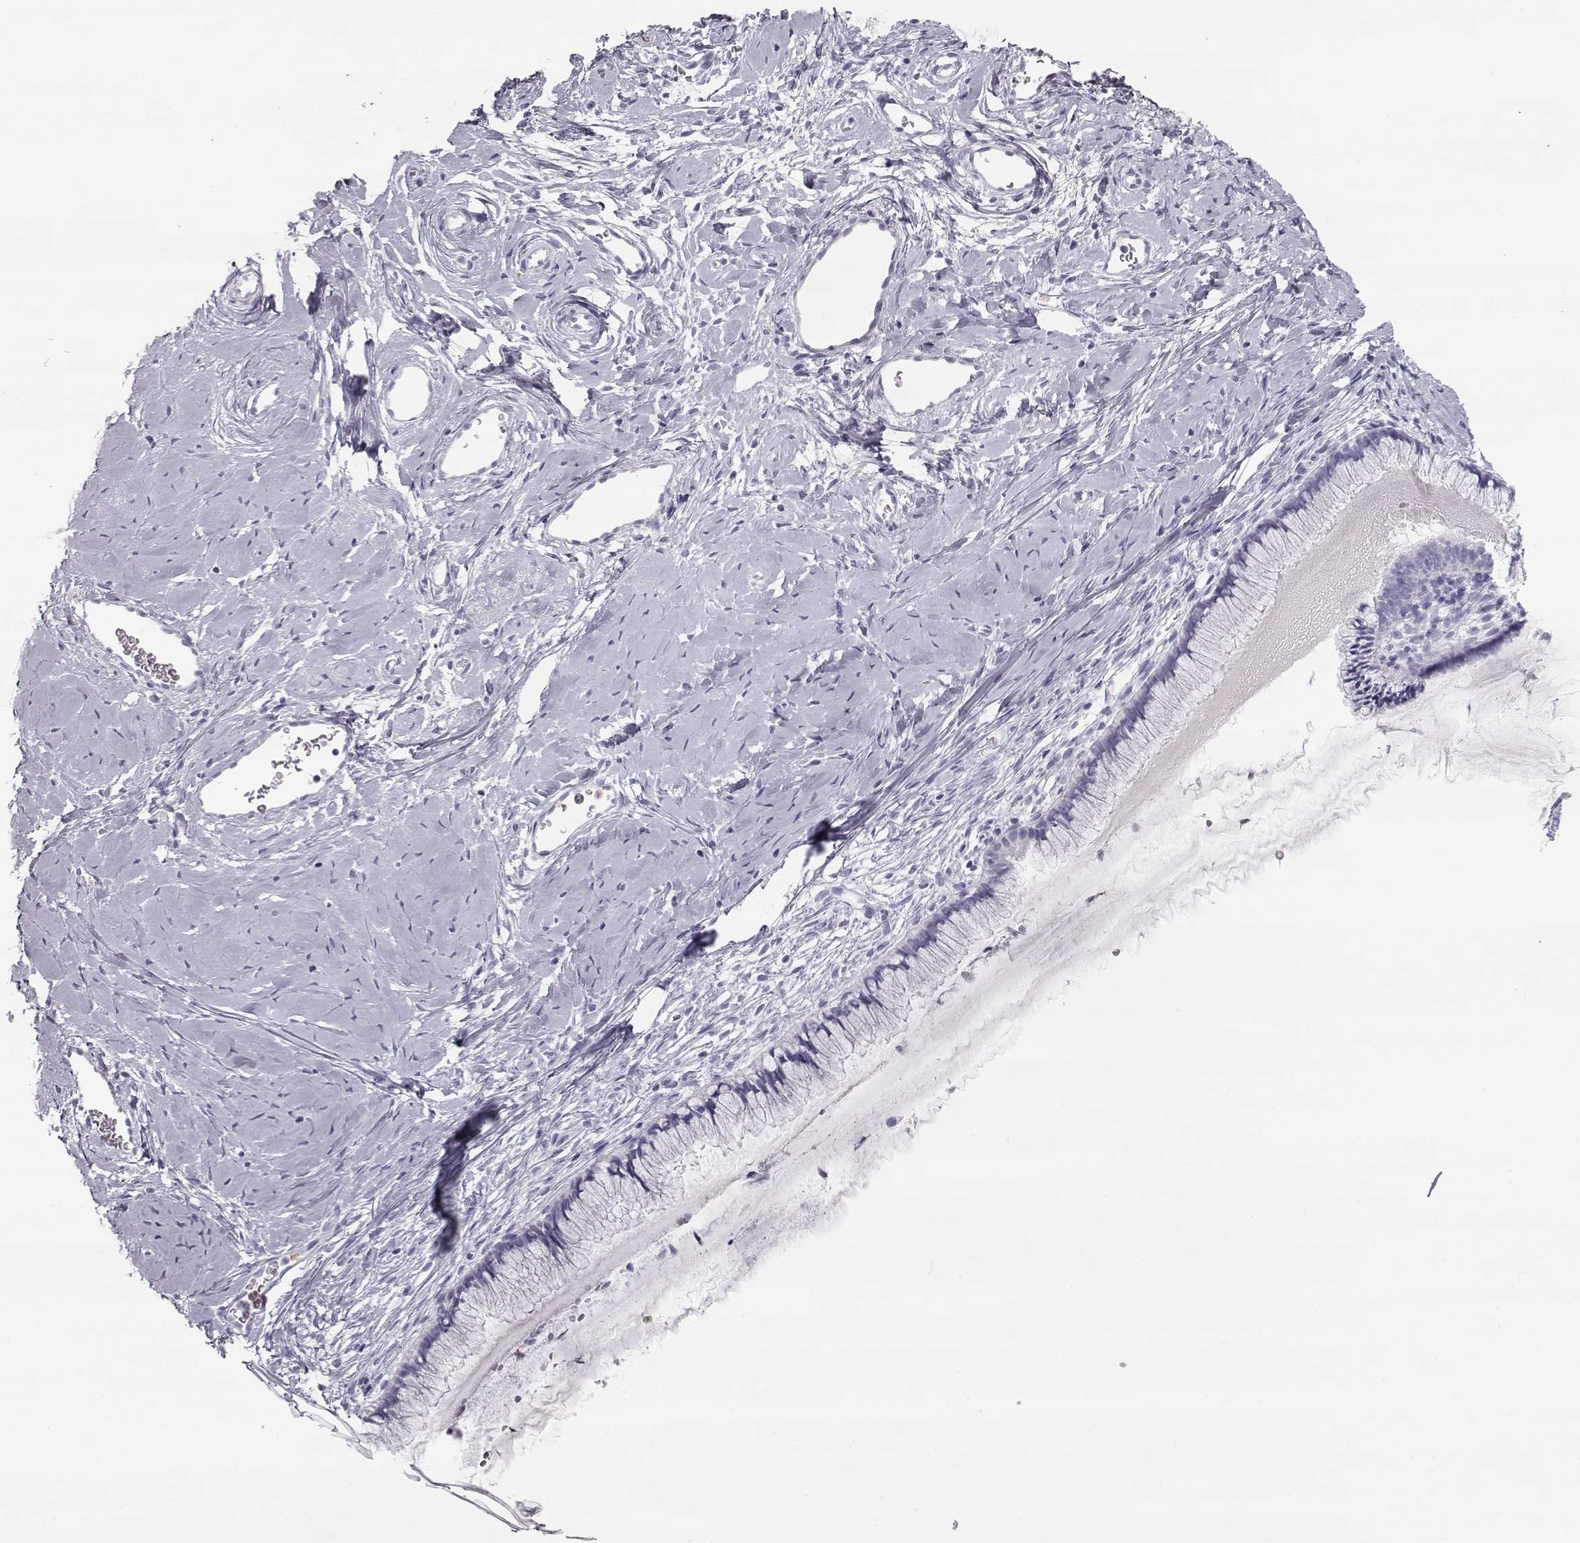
{"staining": {"intensity": "negative", "quantity": "none", "location": "none"}, "tissue": "cervix", "cell_type": "Glandular cells", "image_type": "normal", "snomed": [{"axis": "morphology", "description": "Normal tissue, NOS"}, {"axis": "topography", "description": "Cervix"}], "caption": "This histopathology image is of benign cervix stained with IHC to label a protein in brown with the nuclei are counter-stained blue. There is no positivity in glandular cells. The staining was performed using DAB to visualize the protein expression in brown, while the nuclei were stained in blue with hematoxylin (Magnification: 20x).", "gene": "MIP", "patient": {"sex": "female", "age": 40}}